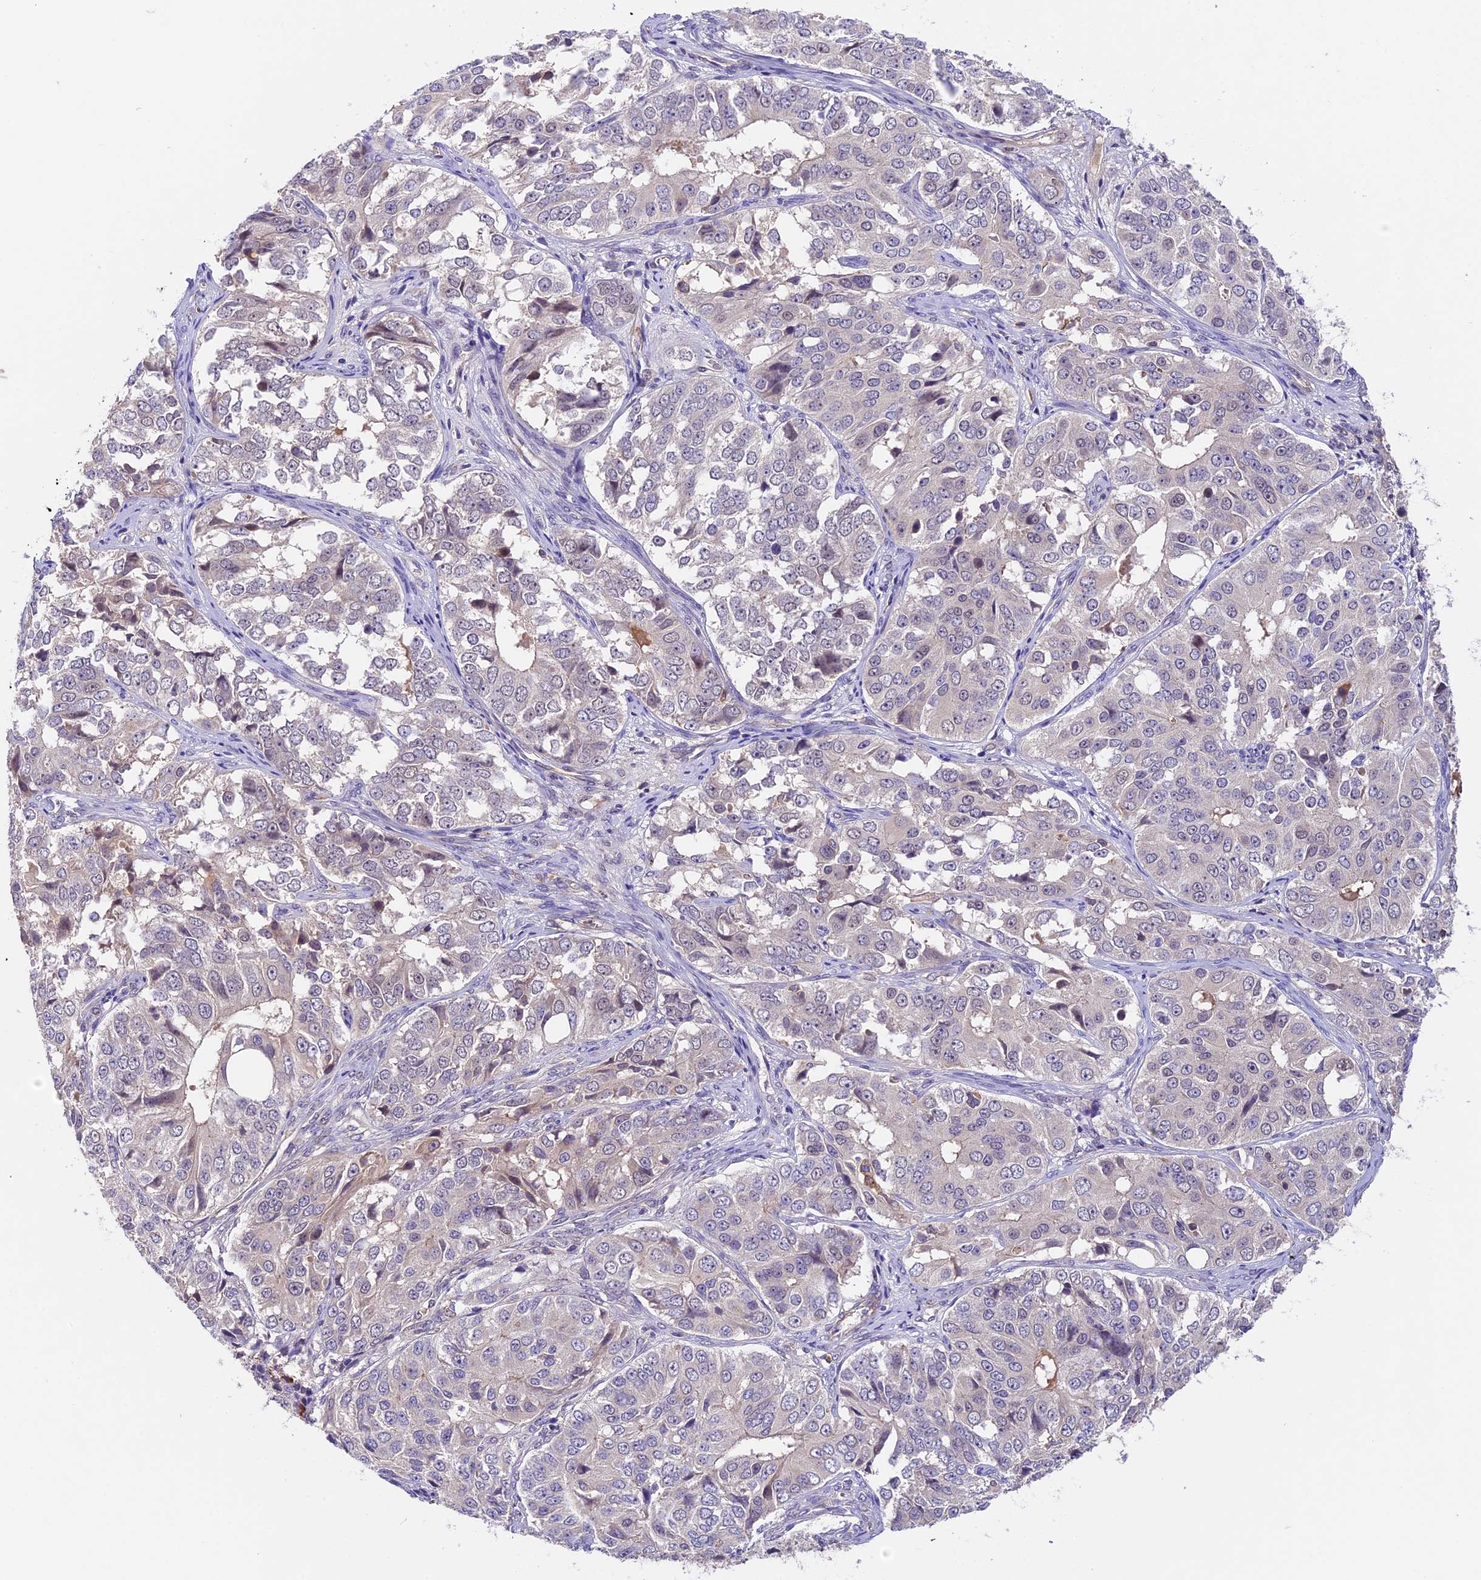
{"staining": {"intensity": "negative", "quantity": "none", "location": "none"}, "tissue": "ovarian cancer", "cell_type": "Tumor cells", "image_type": "cancer", "snomed": [{"axis": "morphology", "description": "Carcinoma, endometroid"}, {"axis": "topography", "description": "Ovary"}], "caption": "An IHC photomicrograph of ovarian cancer (endometroid carcinoma) is shown. There is no staining in tumor cells of ovarian cancer (endometroid carcinoma). (DAB immunohistochemistry with hematoxylin counter stain).", "gene": "TBC1D1", "patient": {"sex": "female", "age": 51}}